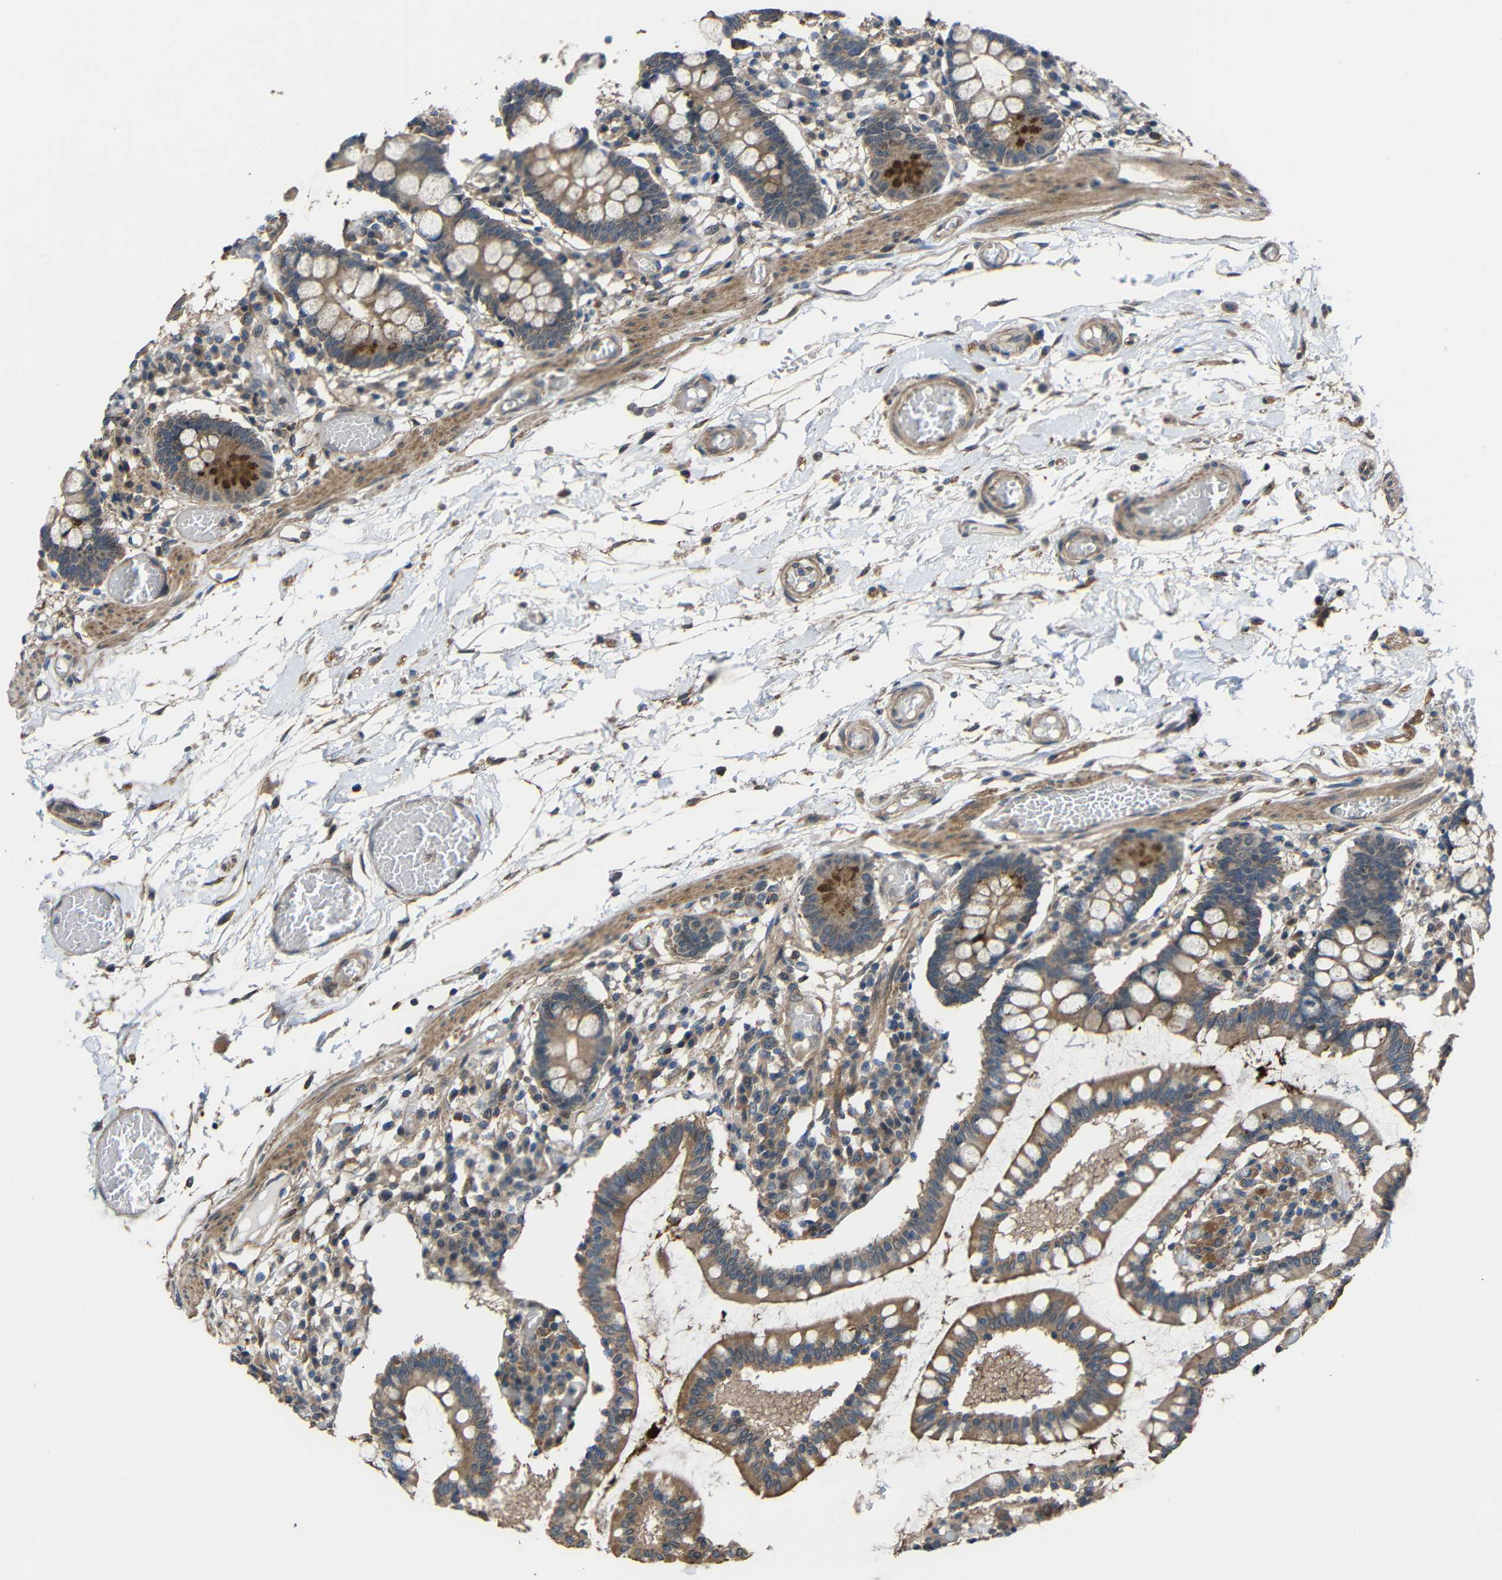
{"staining": {"intensity": "moderate", "quantity": ">75%", "location": "cytoplasmic/membranous"}, "tissue": "small intestine", "cell_type": "Glandular cells", "image_type": "normal", "snomed": [{"axis": "morphology", "description": "Normal tissue, NOS"}, {"axis": "topography", "description": "Small intestine"}], "caption": "Small intestine stained for a protein (brown) exhibits moderate cytoplasmic/membranous positive expression in approximately >75% of glandular cells.", "gene": "CHST9", "patient": {"sex": "female", "age": 61}}